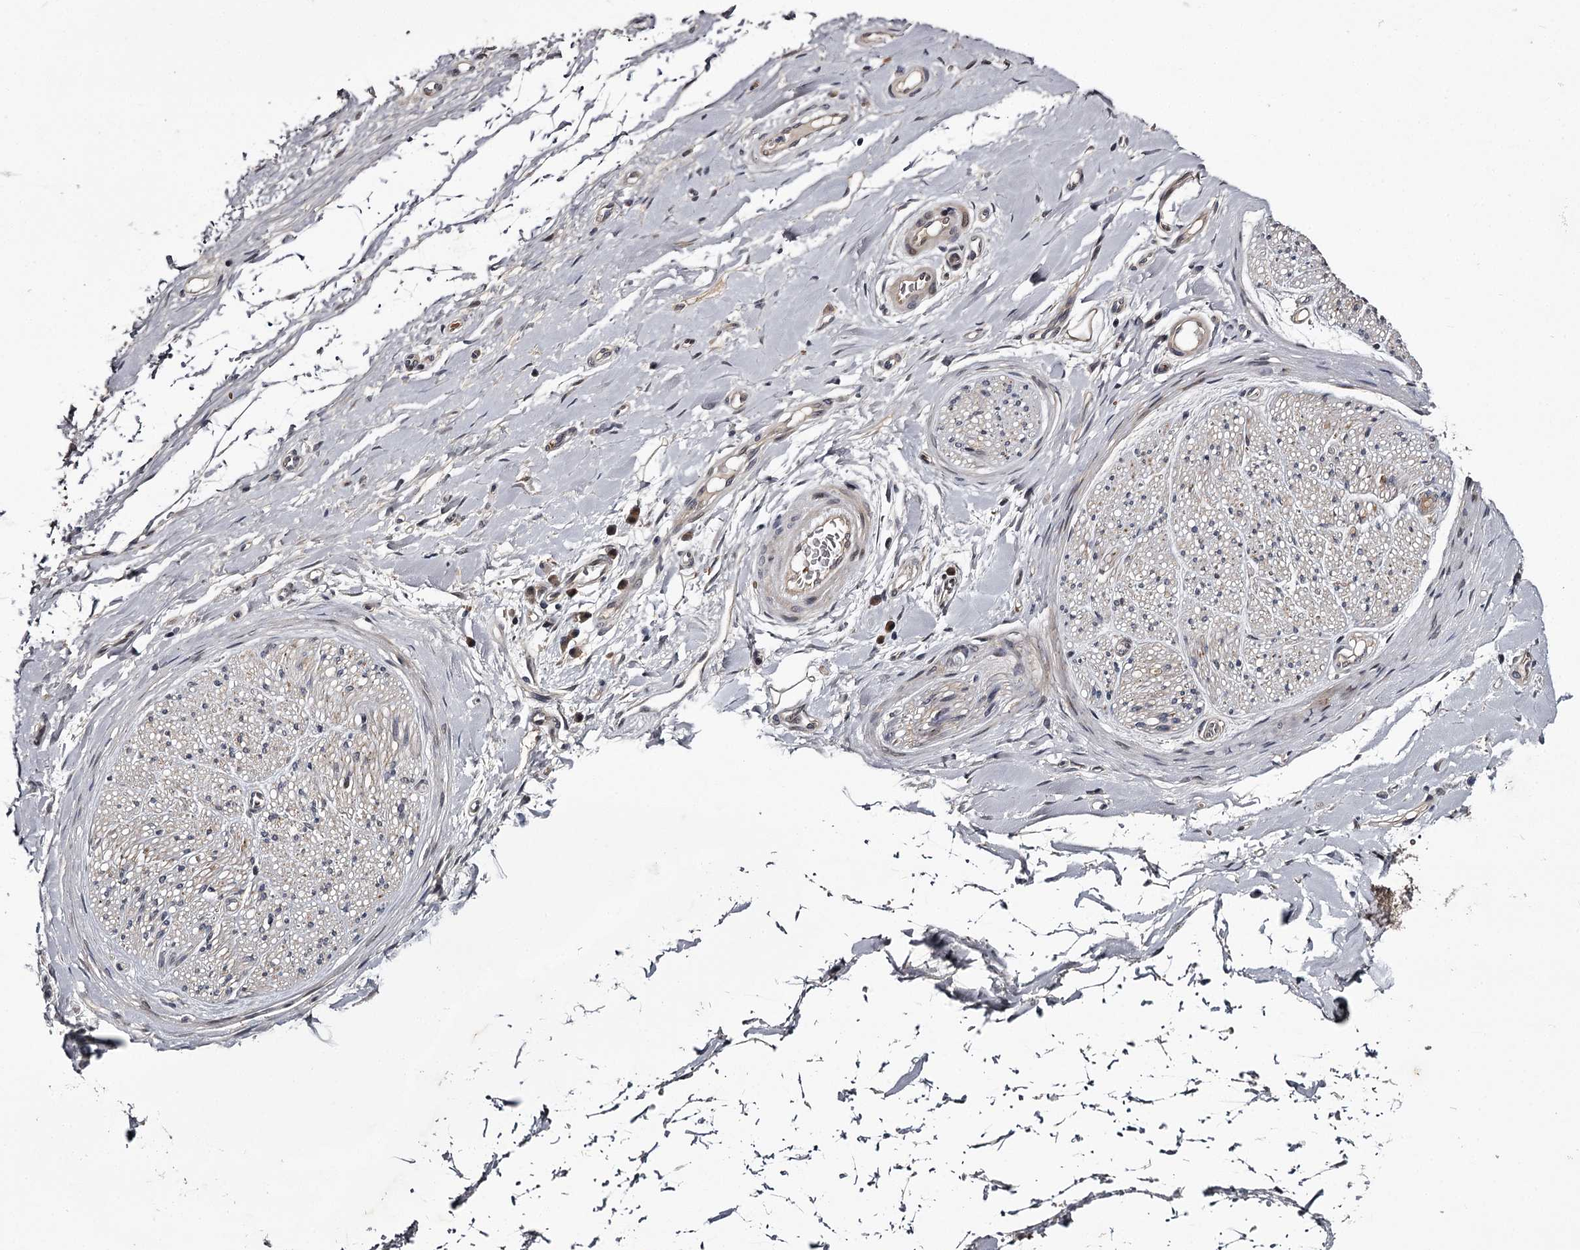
{"staining": {"intensity": "negative", "quantity": "none", "location": "none"}, "tissue": "adipose tissue", "cell_type": "Adipocytes", "image_type": "normal", "snomed": [{"axis": "morphology", "description": "Normal tissue, NOS"}, {"axis": "morphology", "description": "Adenocarcinoma, NOS"}, {"axis": "topography", "description": "Stomach, upper"}, {"axis": "topography", "description": "Peripheral nerve tissue"}], "caption": "Histopathology image shows no significant protein expression in adipocytes of unremarkable adipose tissue.", "gene": "RNF44", "patient": {"sex": "male", "age": 62}}